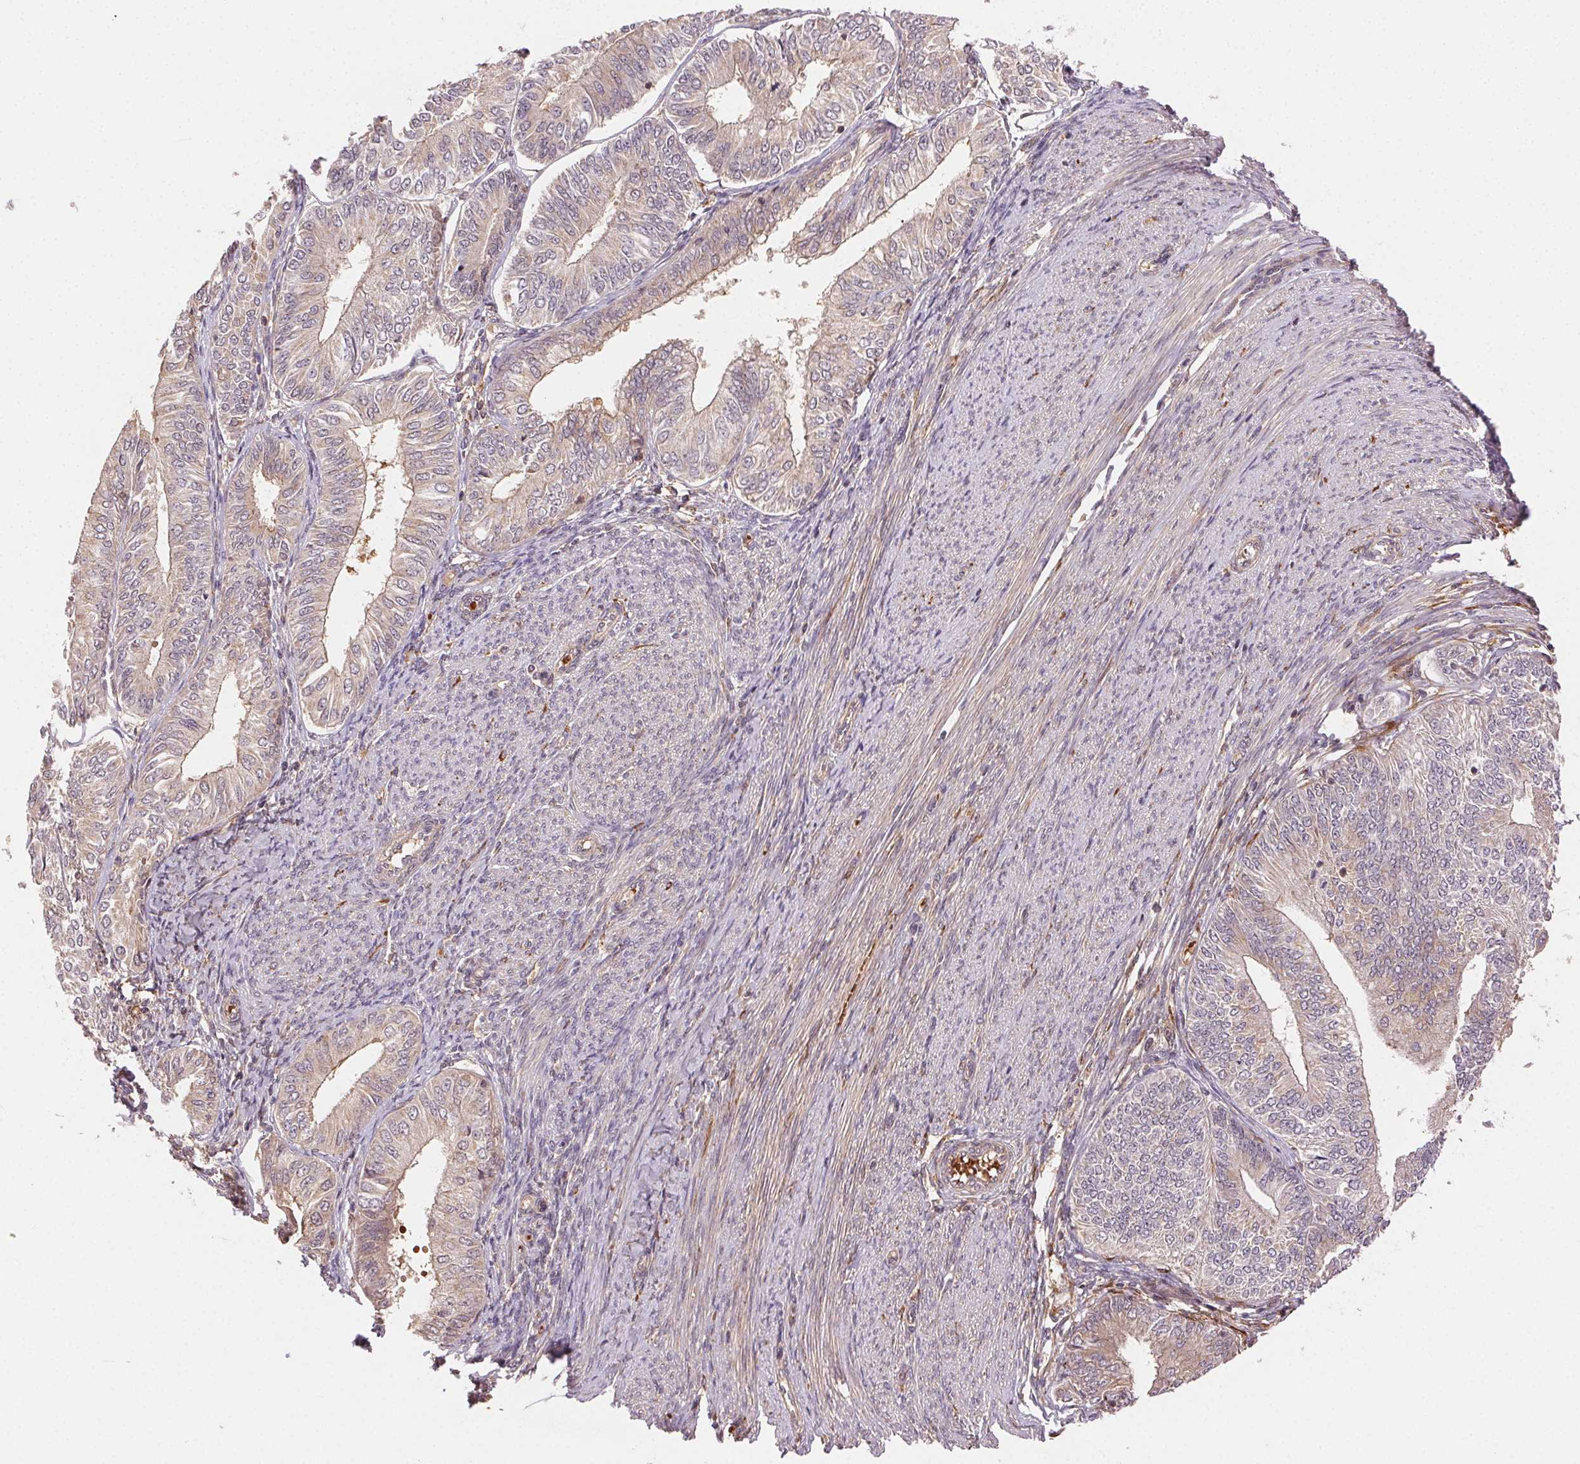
{"staining": {"intensity": "weak", "quantity": "25%-75%", "location": "cytoplasmic/membranous"}, "tissue": "endometrial cancer", "cell_type": "Tumor cells", "image_type": "cancer", "snomed": [{"axis": "morphology", "description": "Adenocarcinoma, NOS"}, {"axis": "topography", "description": "Endometrium"}], "caption": "Immunohistochemical staining of human endometrial adenocarcinoma displays low levels of weak cytoplasmic/membranous protein expression in approximately 25%-75% of tumor cells.", "gene": "KLHL15", "patient": {"sex": "female", "age": 58}}